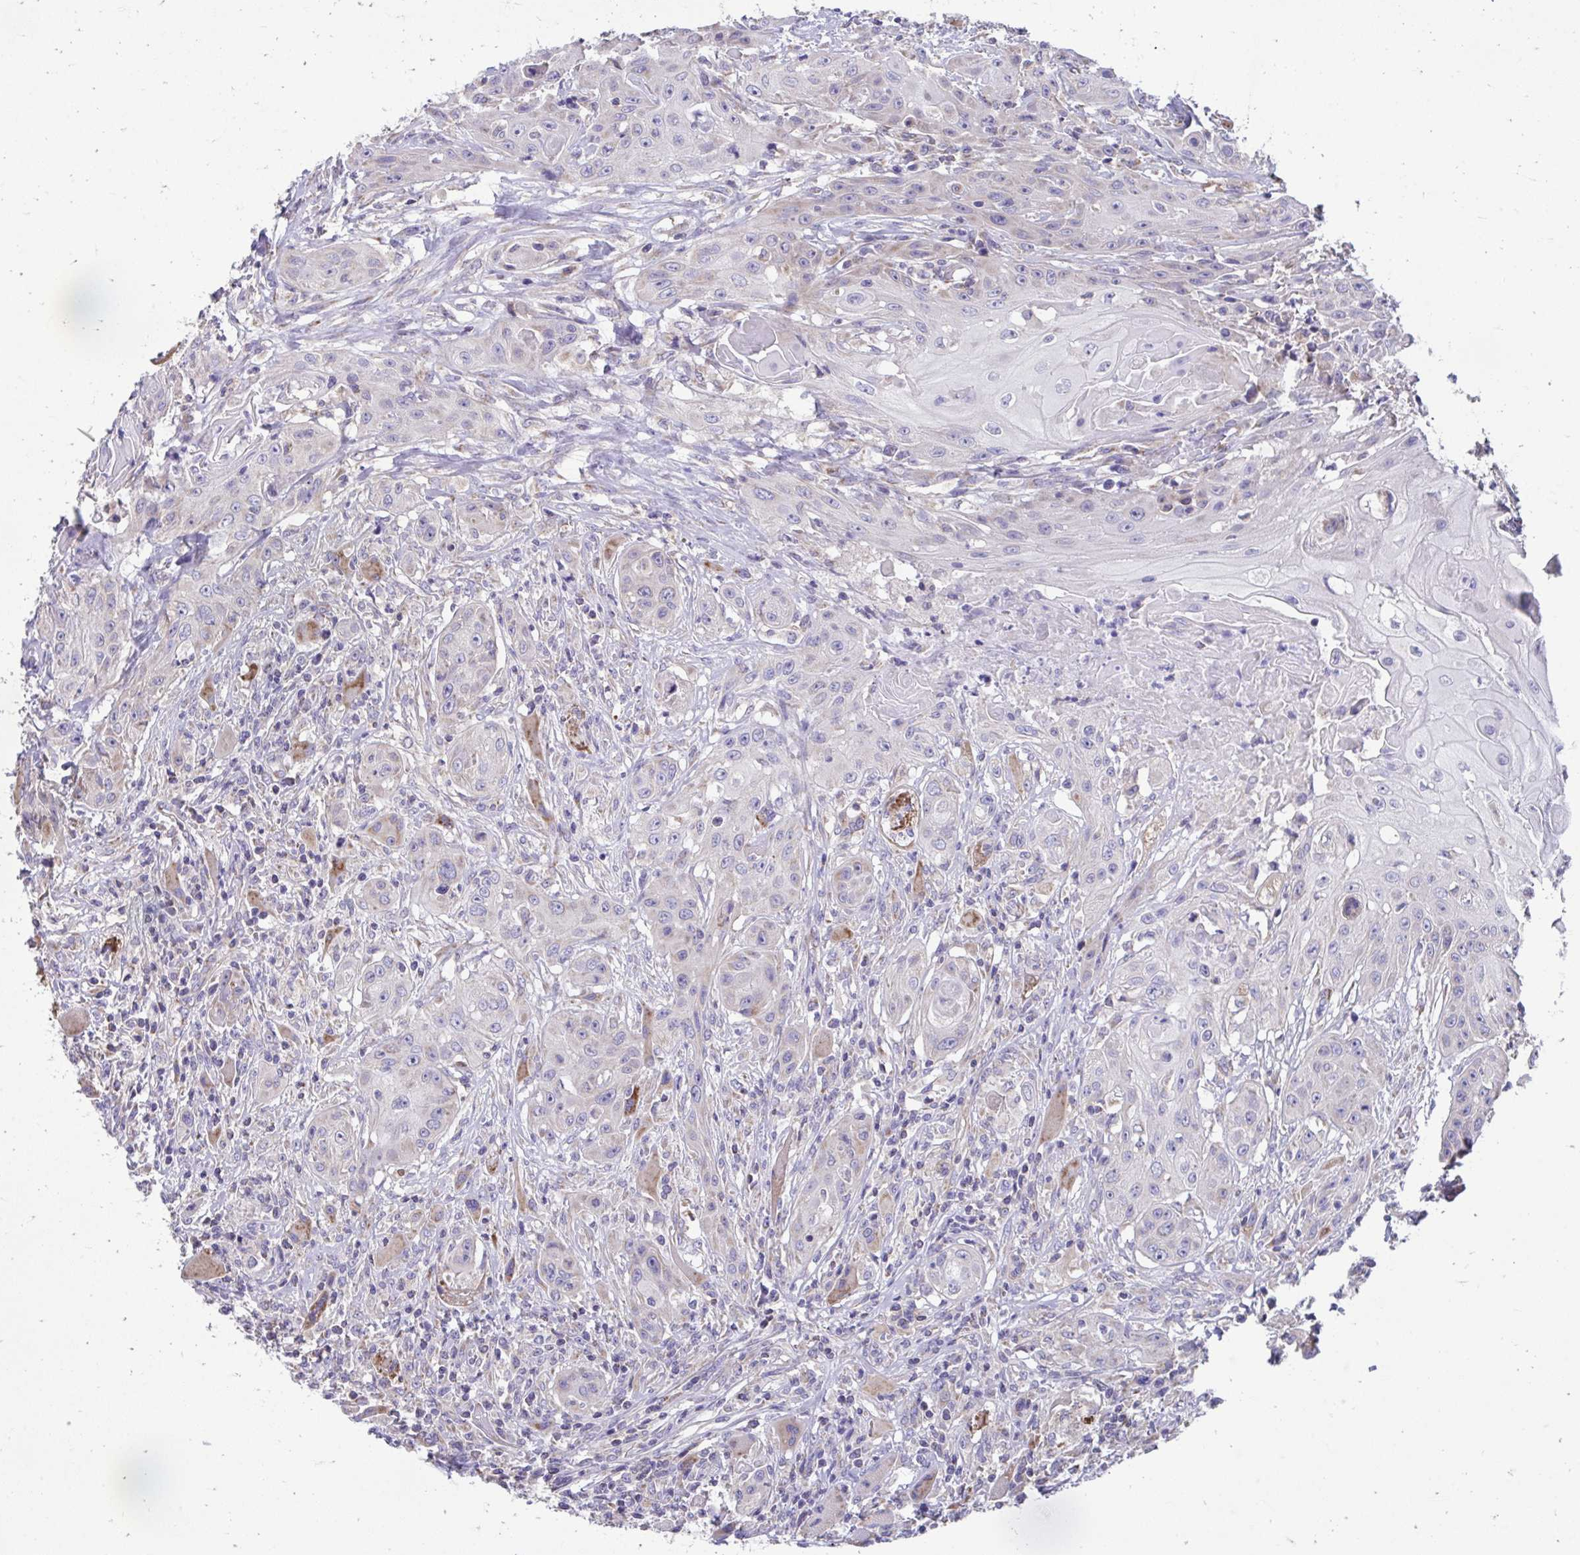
{"staining": {"intensity": "negative", "quantity": "none", "location": "none"}, "tissue": "head and neck cancer", "cell_type": "Tumor cells", "image_type": "cancer", "snomed": [{"axis": "morphology", "description": "Squamous cell carcinoma, NOS"}, {"axis": "topography", "description": "Oral tissue"}, {"axis": "topography", "description": "Head-Neck"}, {"axis": "topography", "description": "Neck, NOS"}], "caption": "A photomicrograph of human head and neck cancer (squamous cell carcinoma) is negative for staining in tumor cells.", "gene": "LINGO4", "patient": {"sex": "female", "age": 55}}